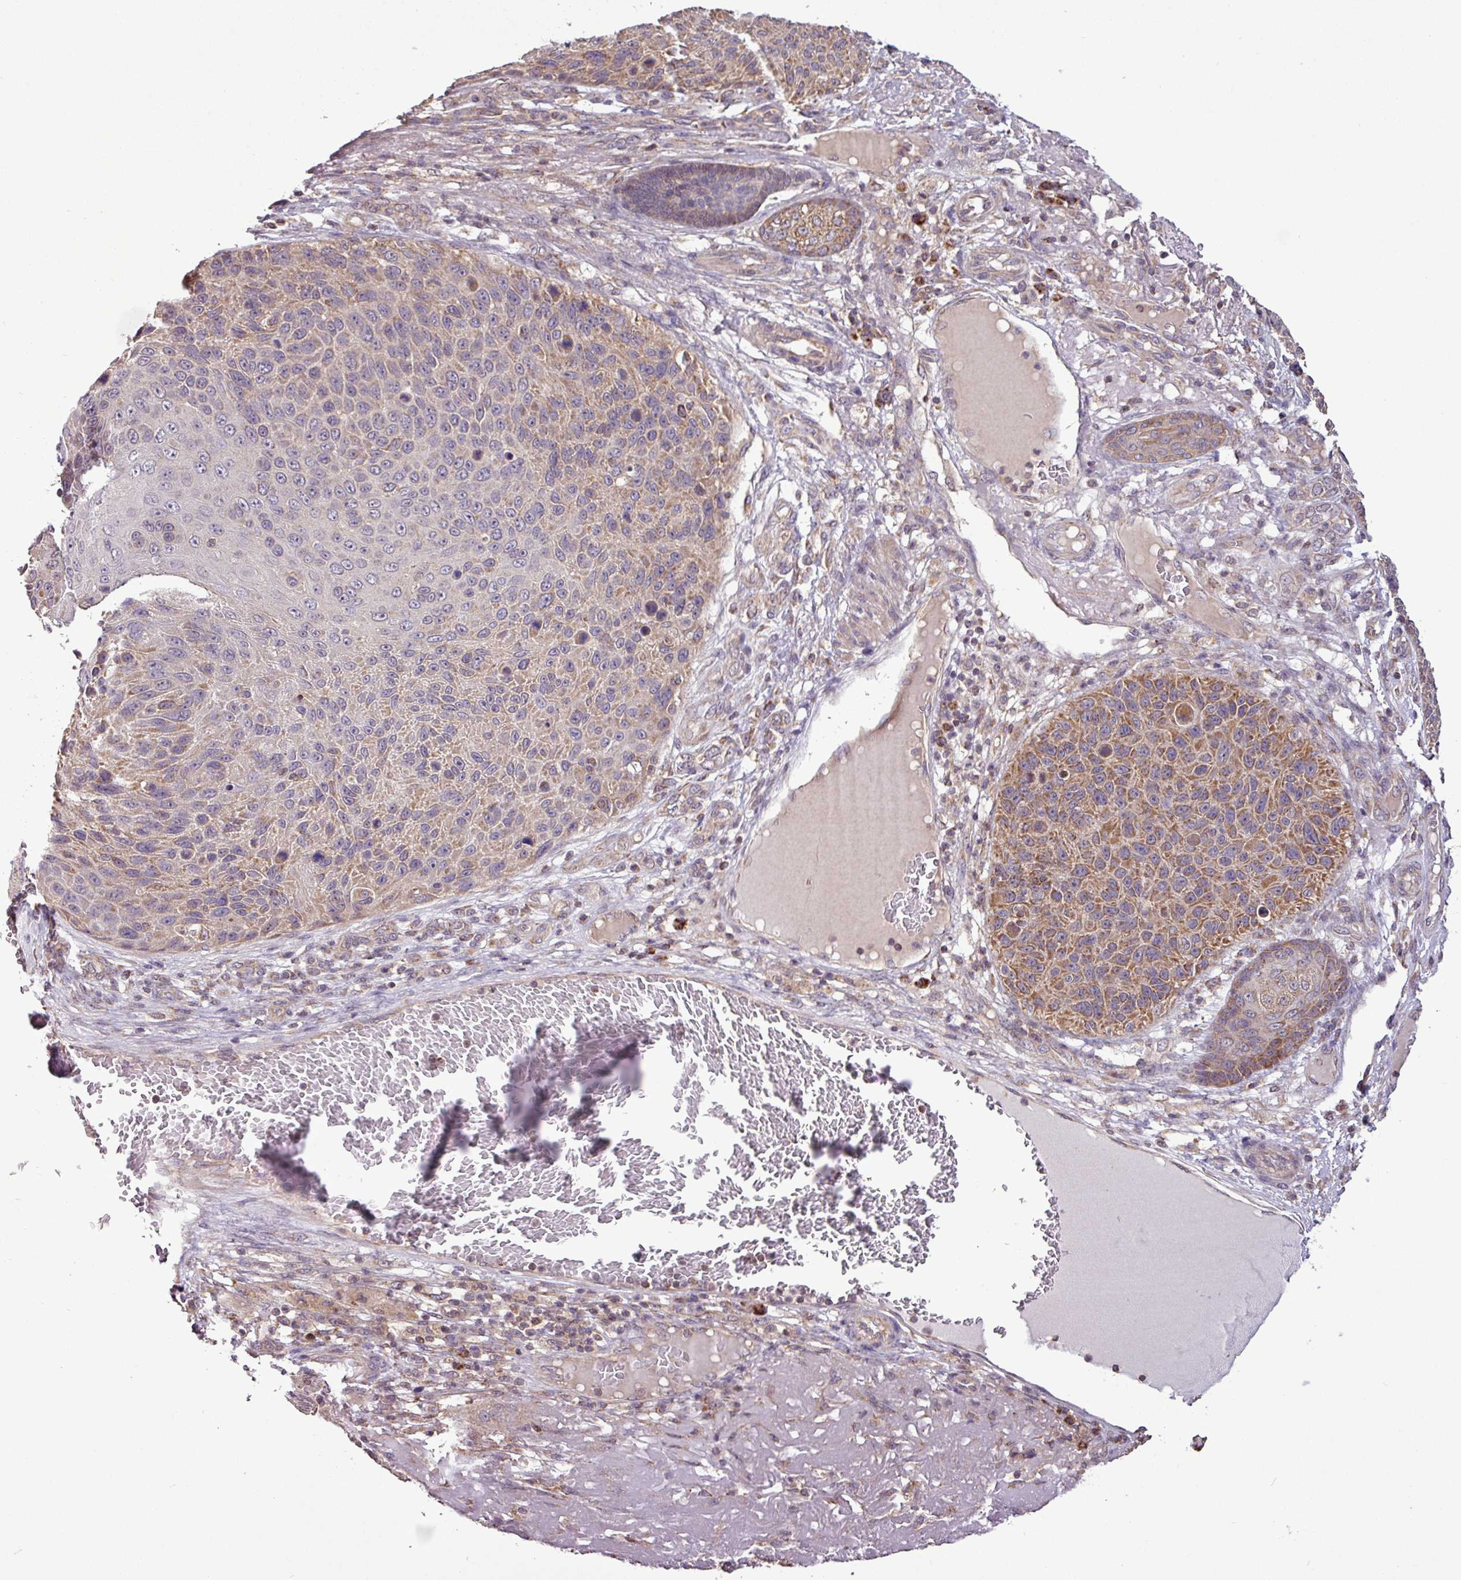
{"staining": {"intensity": "moderate", "quantity": "25%-75%", "location": "cytoplasmic/membranous"}, "tissue": "skin cancer", "cell_type": "Tumor cells", "image_type": "cancer", "snomed": [{"axis": "morphology", "description": "Squamous cell carcinoma, NOS"}, {"axis": "topography", "description": "Skin"}], "caption": "IHC photomicrograph of neoplastic tissue: skin squamous cell carcinoma stained using immunohistochemistry (IHC) shows medium levels of moderate protein expression localized specifically in the cytoplasmic/membranous of tumor cells, appearing as a cytoplasmic/membranous brown color.", "gene": "MCTP2", "patient": {"sex": "female", "age": 88}}